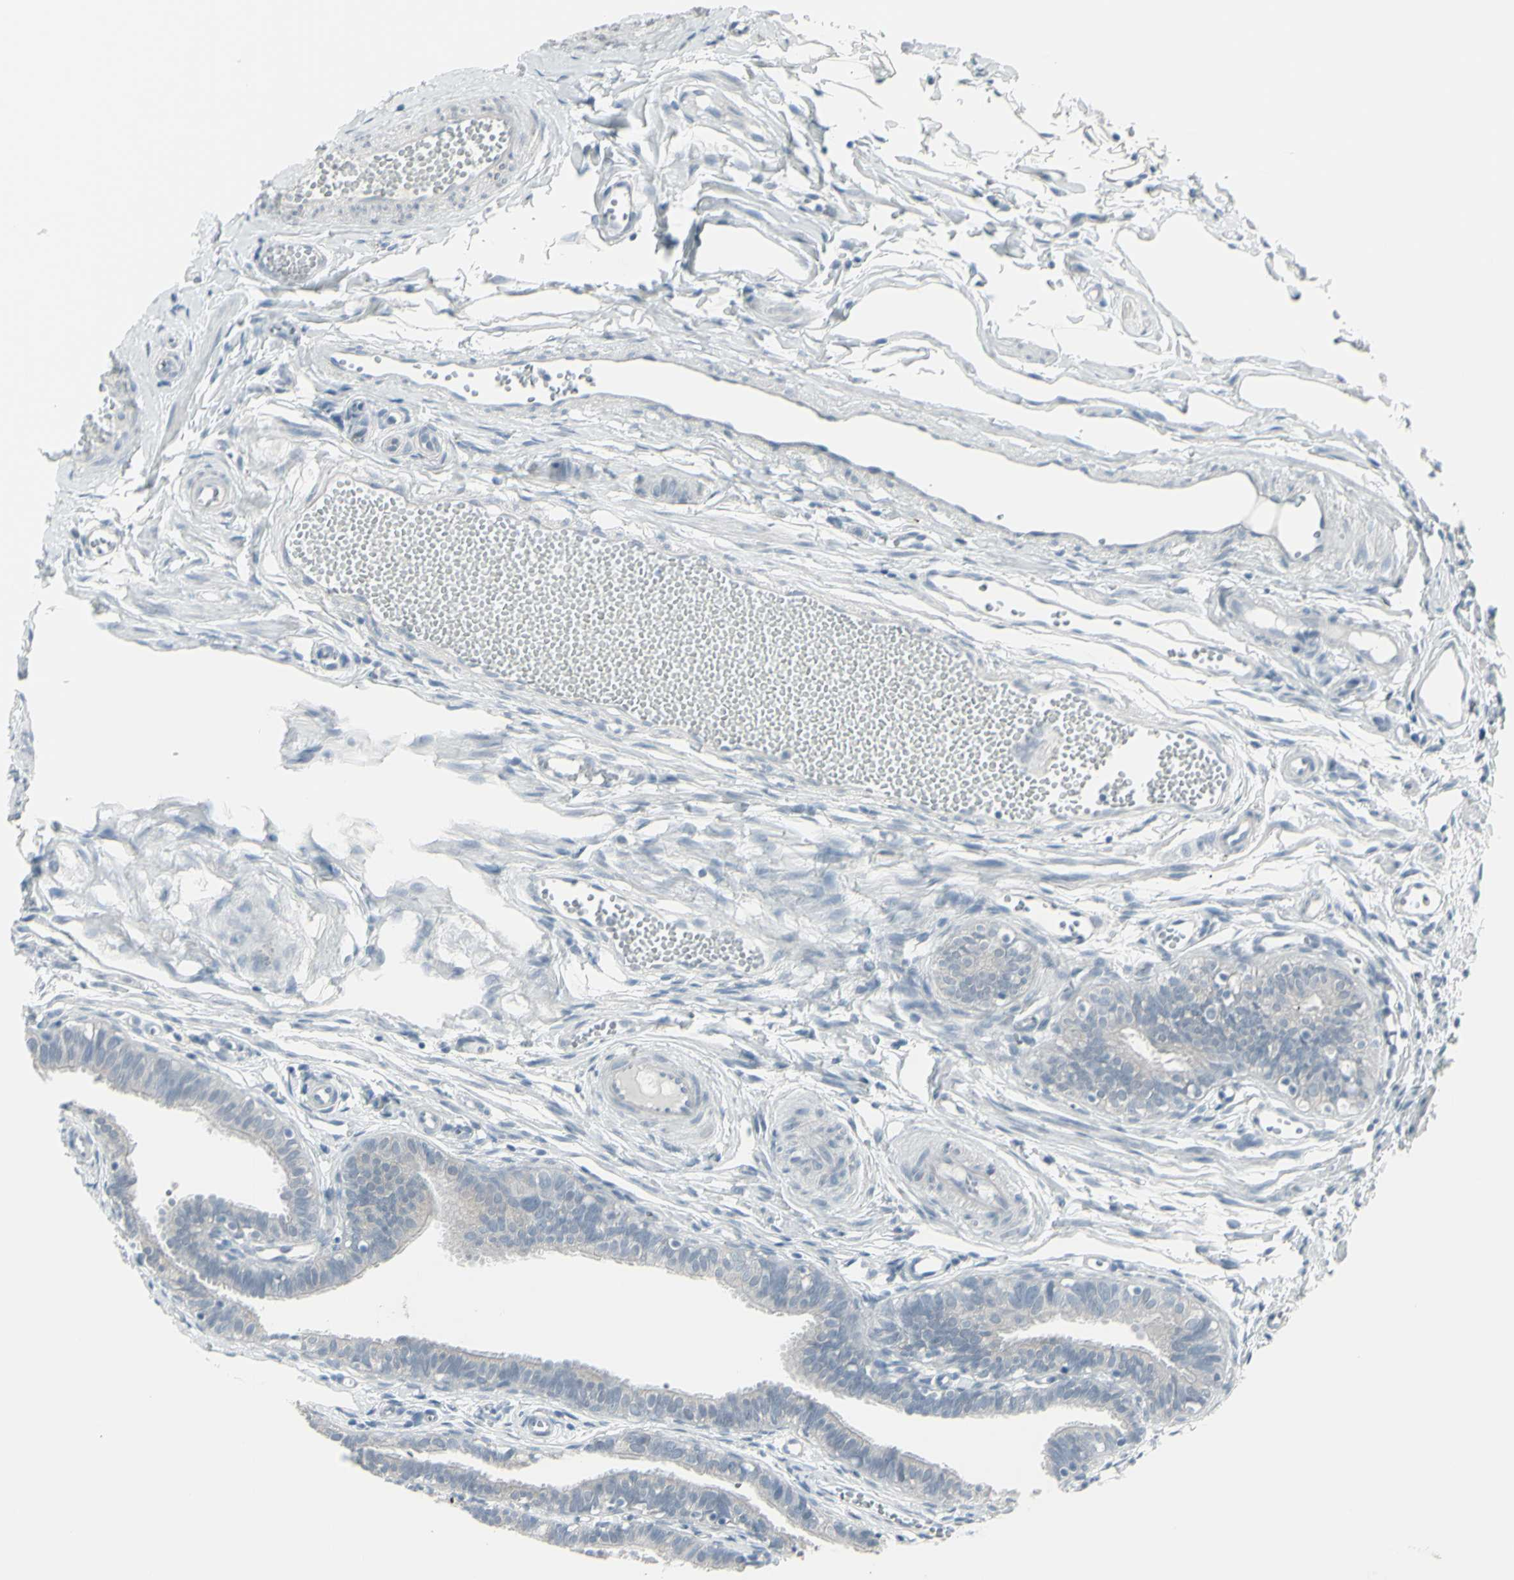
{"staining": {"intensity": "negative", "quantity": "none", "location": "none"}, "tissue": "fallopian tube", "cell_type": "Glandular cells", "image_type": "normal", "snomed": [{"axis": "morphology", "description": "Normal tissue, NOS"}, {"axis": "topography", "description": "Fallopian tube"}, {"axis": "topography", "description": "Placenta"}], "caption": "Micrograph shows no significant protein expression in glandular cells of benign fallopian tube. Brightfield microscopy of IHC stained with DAB (3,3'-diaminobenzidine) (brown) and hematoxylin (blue), captured at high magnification.", "gene": "RAB3A", "patient": {"sex": "female", "age": 34}}